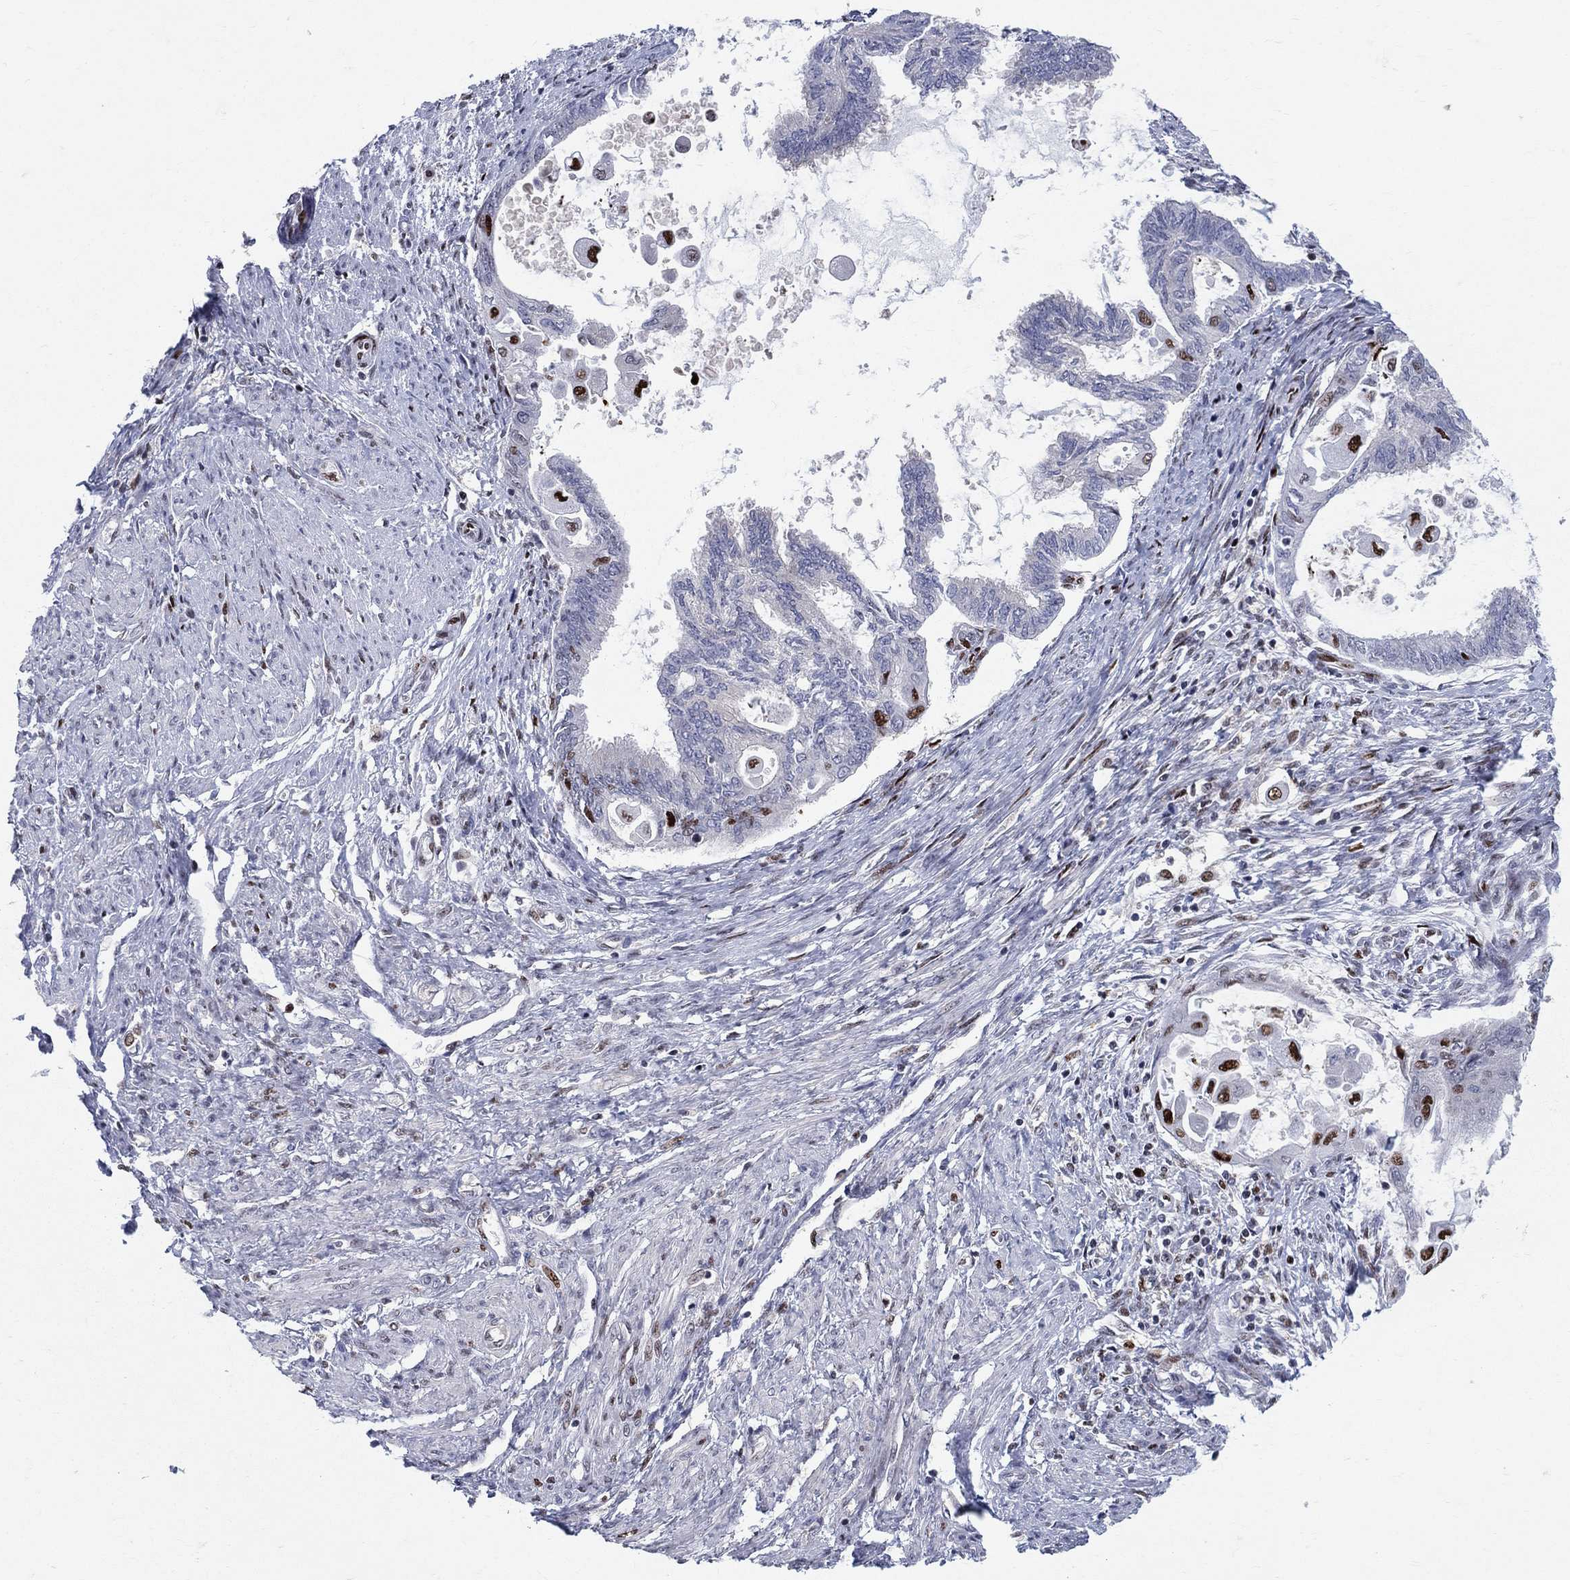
{"staining": {"intensity": "strong", "quantity": "<25%", "location": "nuclear"}, "tissue": "endometrial cancer", "cell_type": "Tumor cells", "image_type": "cancer", "snomed": [{"axis": "morphology", "description": "Adenocarcinoma, NOS"}, {"axis": "topography", "description": "Endometrium"}], "caption": "High-power microscopy captured an IHC histopathology image of endometrial cancer, revealing strong nuclear positivity in about <25% of tumor cells.", "gene": "ZNHIT3", "patient": {"sex": "female", "age": 86}}